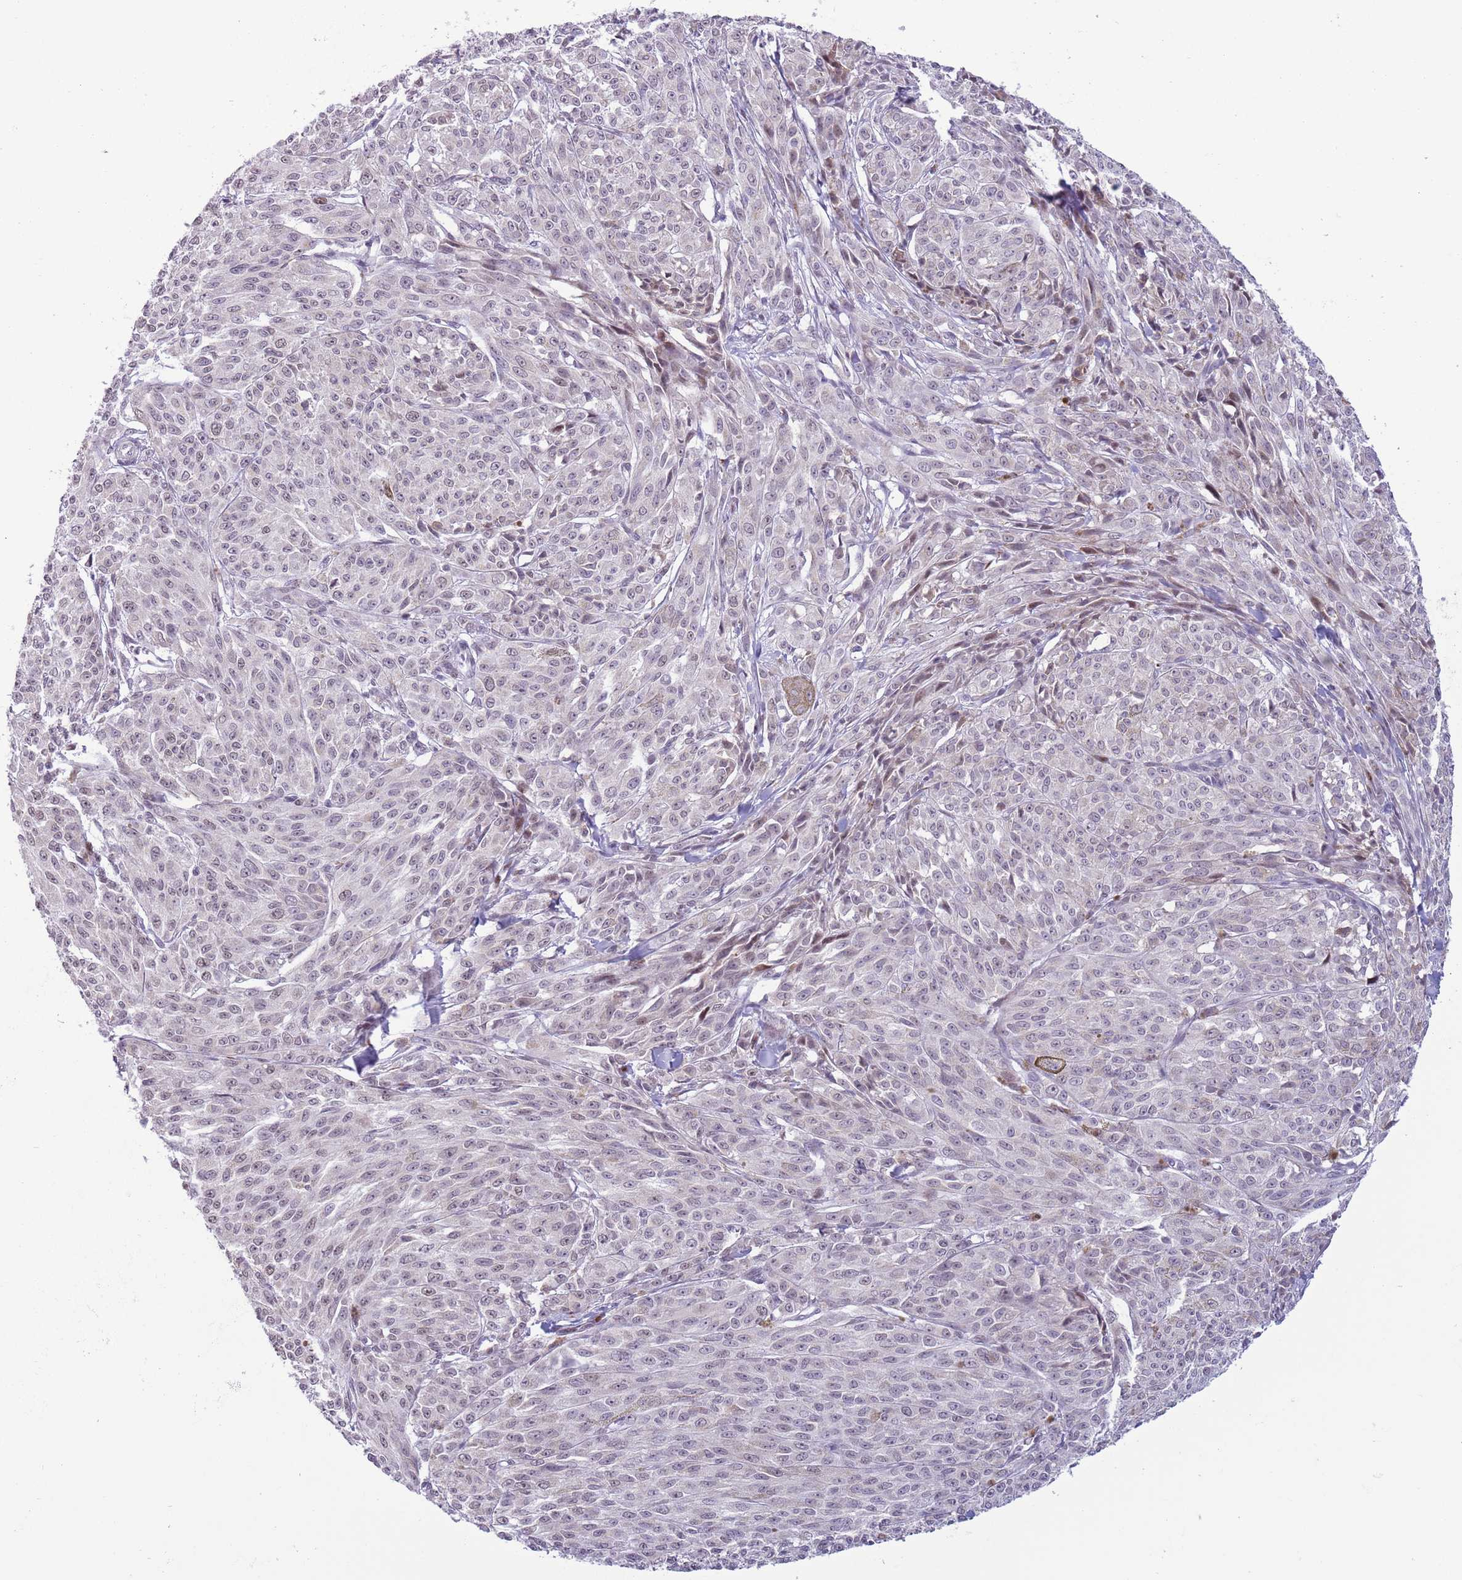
{"staining": {"intensity": "weak", "quantity": "25%-75%", "location": "nuclear"}, "tissue": "melanoma", "cell_type": "Tumor cells", "image_type": "cancer", "snomed": [{"axis": "morphology", "description": "Malignant melanoma, NOS"}, {"axis": "topography", "description": "Skin"}], "caption": "Immunohistochemical staining of human malignant melanoma demonstrates weak nuclear protein staining in approximately 25%-75% of tumor cells. (Brightfield microscopy of DAB IHC at high magnification).", "gene": "ZNF576", "patient": {"sex": "female", "age": 52}}